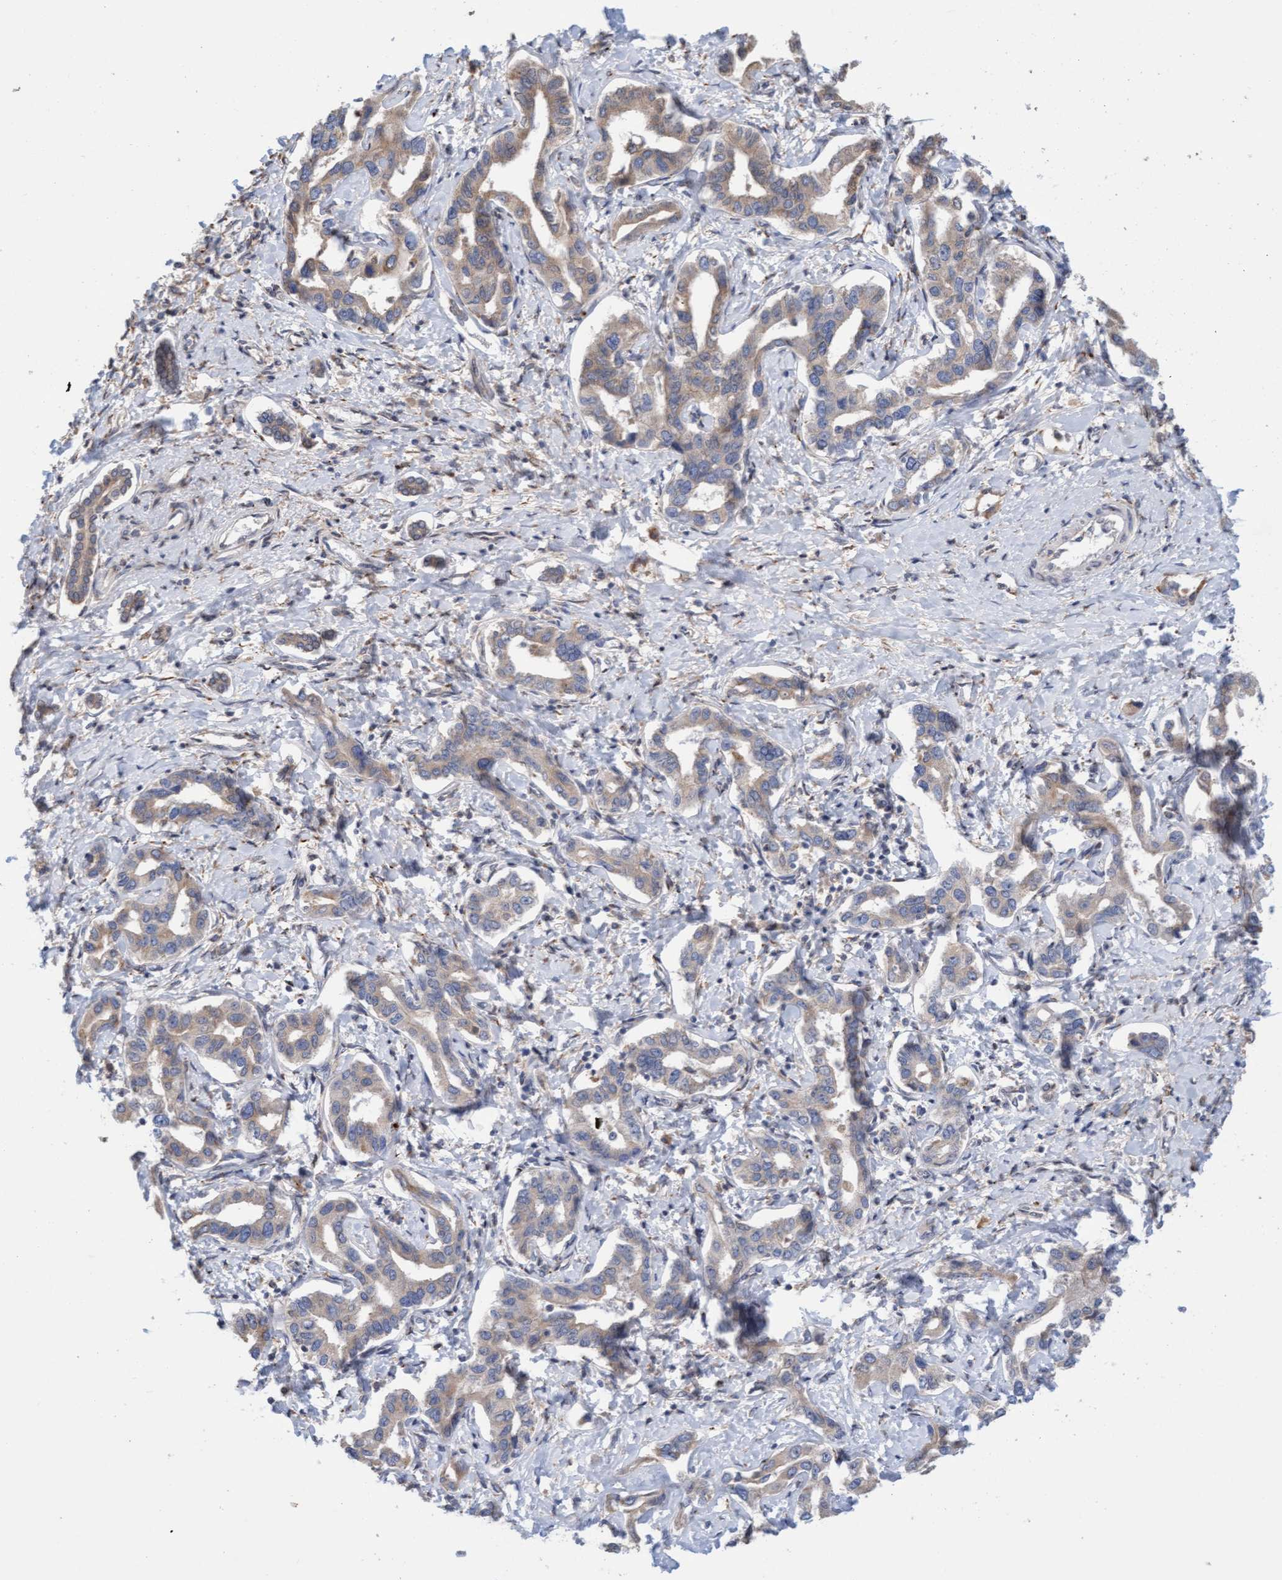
{"staining": {"intensity": "weak", "quantity": "25%-75%", "location": "cytoplasmic/membranous"}, "tissue": "liver cancer", "cell_type": "Tumor cells", "image_type": "cancer", "snomed": [{"axis": "morphology", "description": "Cholangiocarcinoma"}, {"axis": "topography", "description": "Liver"}], "caption": "IHC of liver cancer displays low levels of weak cytoplasmic/membranous staining in about 25%-75% of tumor cells.", "gene": "MMP8", "patient": {"sex": "male", "age": 59}}